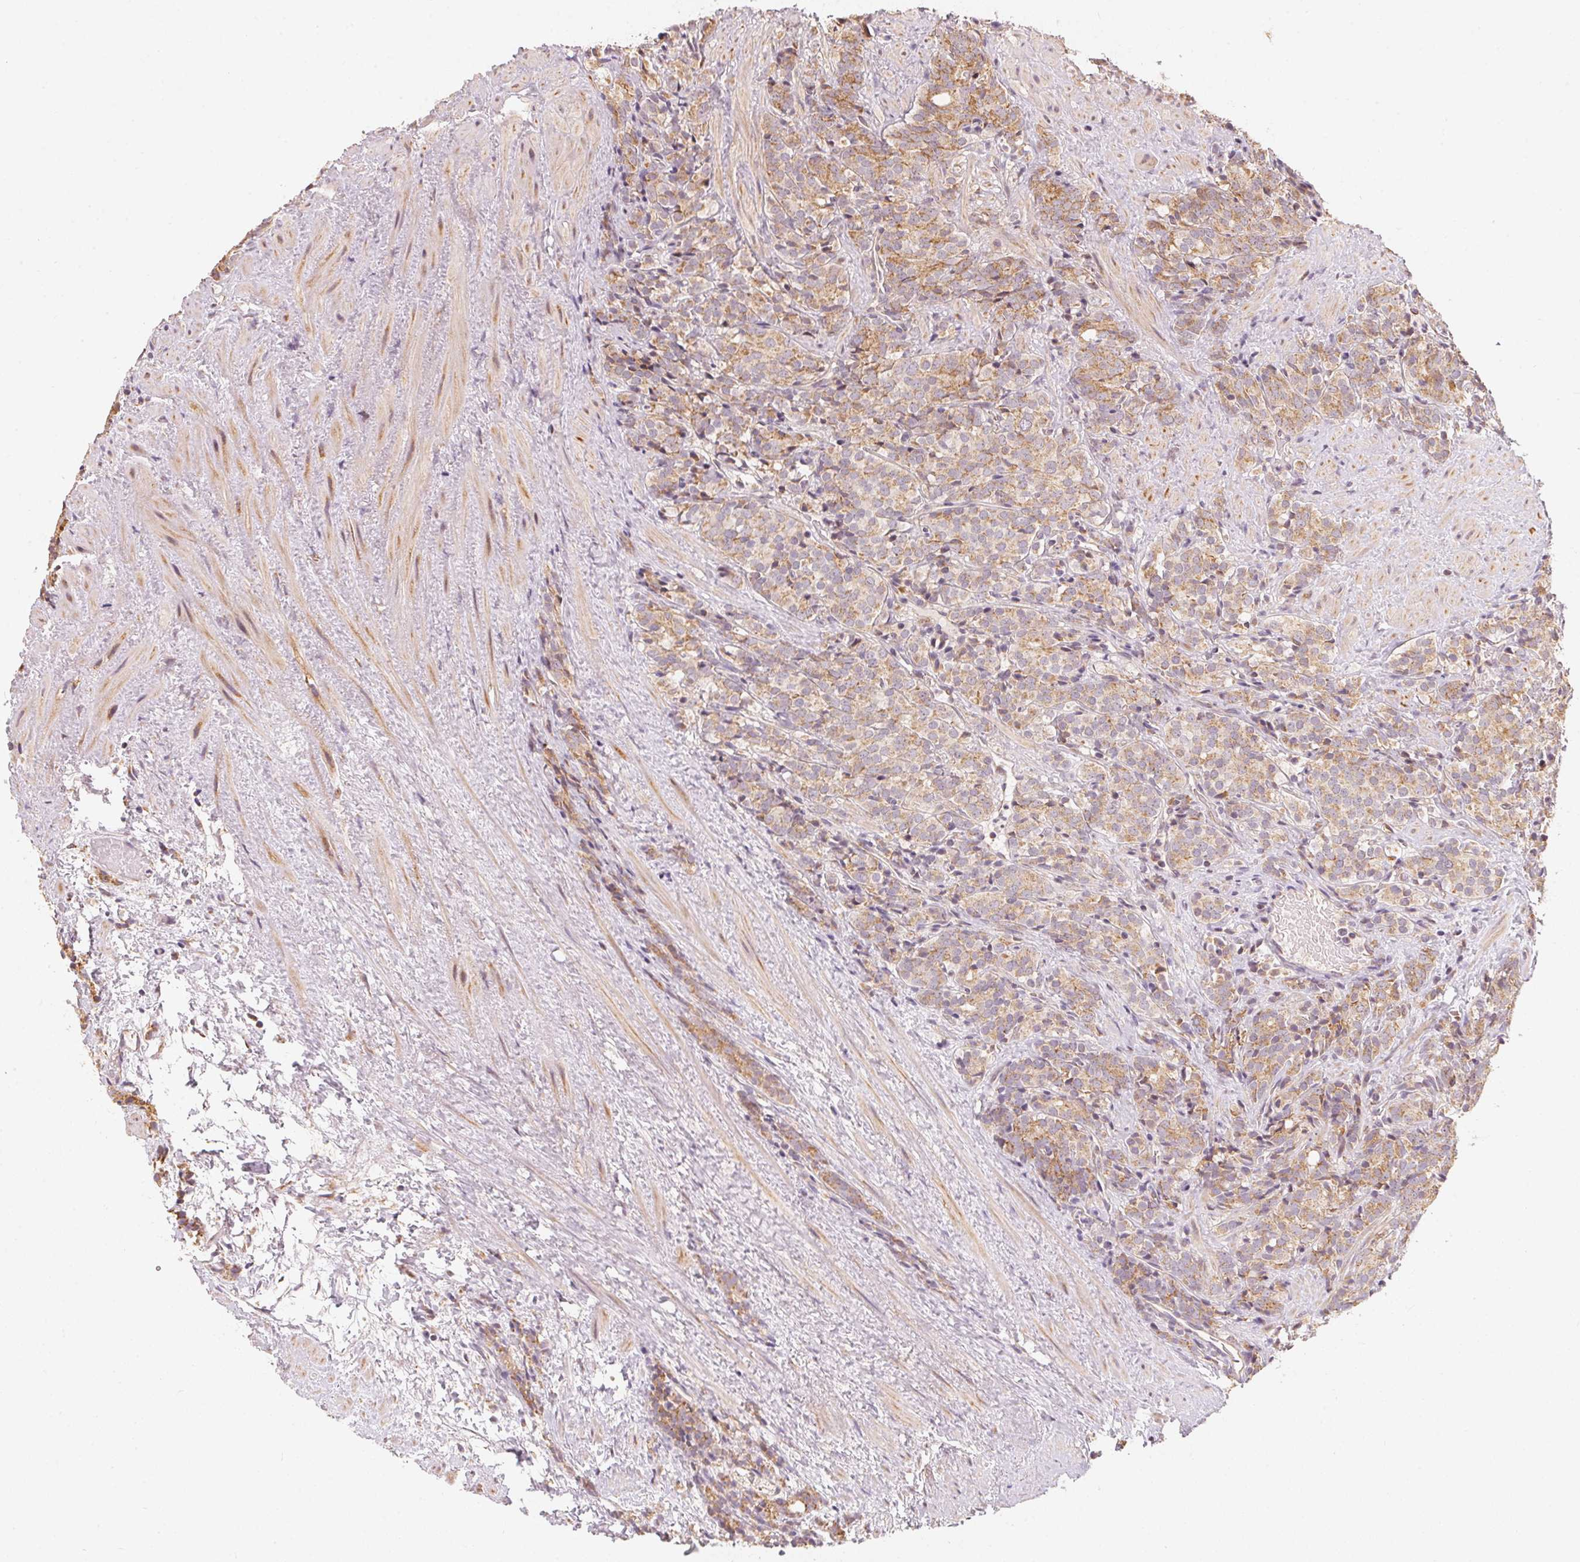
{"staining": {"intensity": "moderate", "quantity": ">75%", "location": "cytoplasmic/membranous"}, "tissue": "prostate cancer", "cell_type": "Tumor cells", "image_type": "cancer", "snomed": [{"axis": "morphology", "description": "Adenocarcinoma, High grade"}, {"axis": "topography", "description": "Prostate"}], "caption": "Tumor cells exhibit moderate cytoplasmic/membranous staining in approximately >75% of cells in prostate cancer.", "gene": "MATCAP1", "patient": {"sex": "male", "age": 84}}